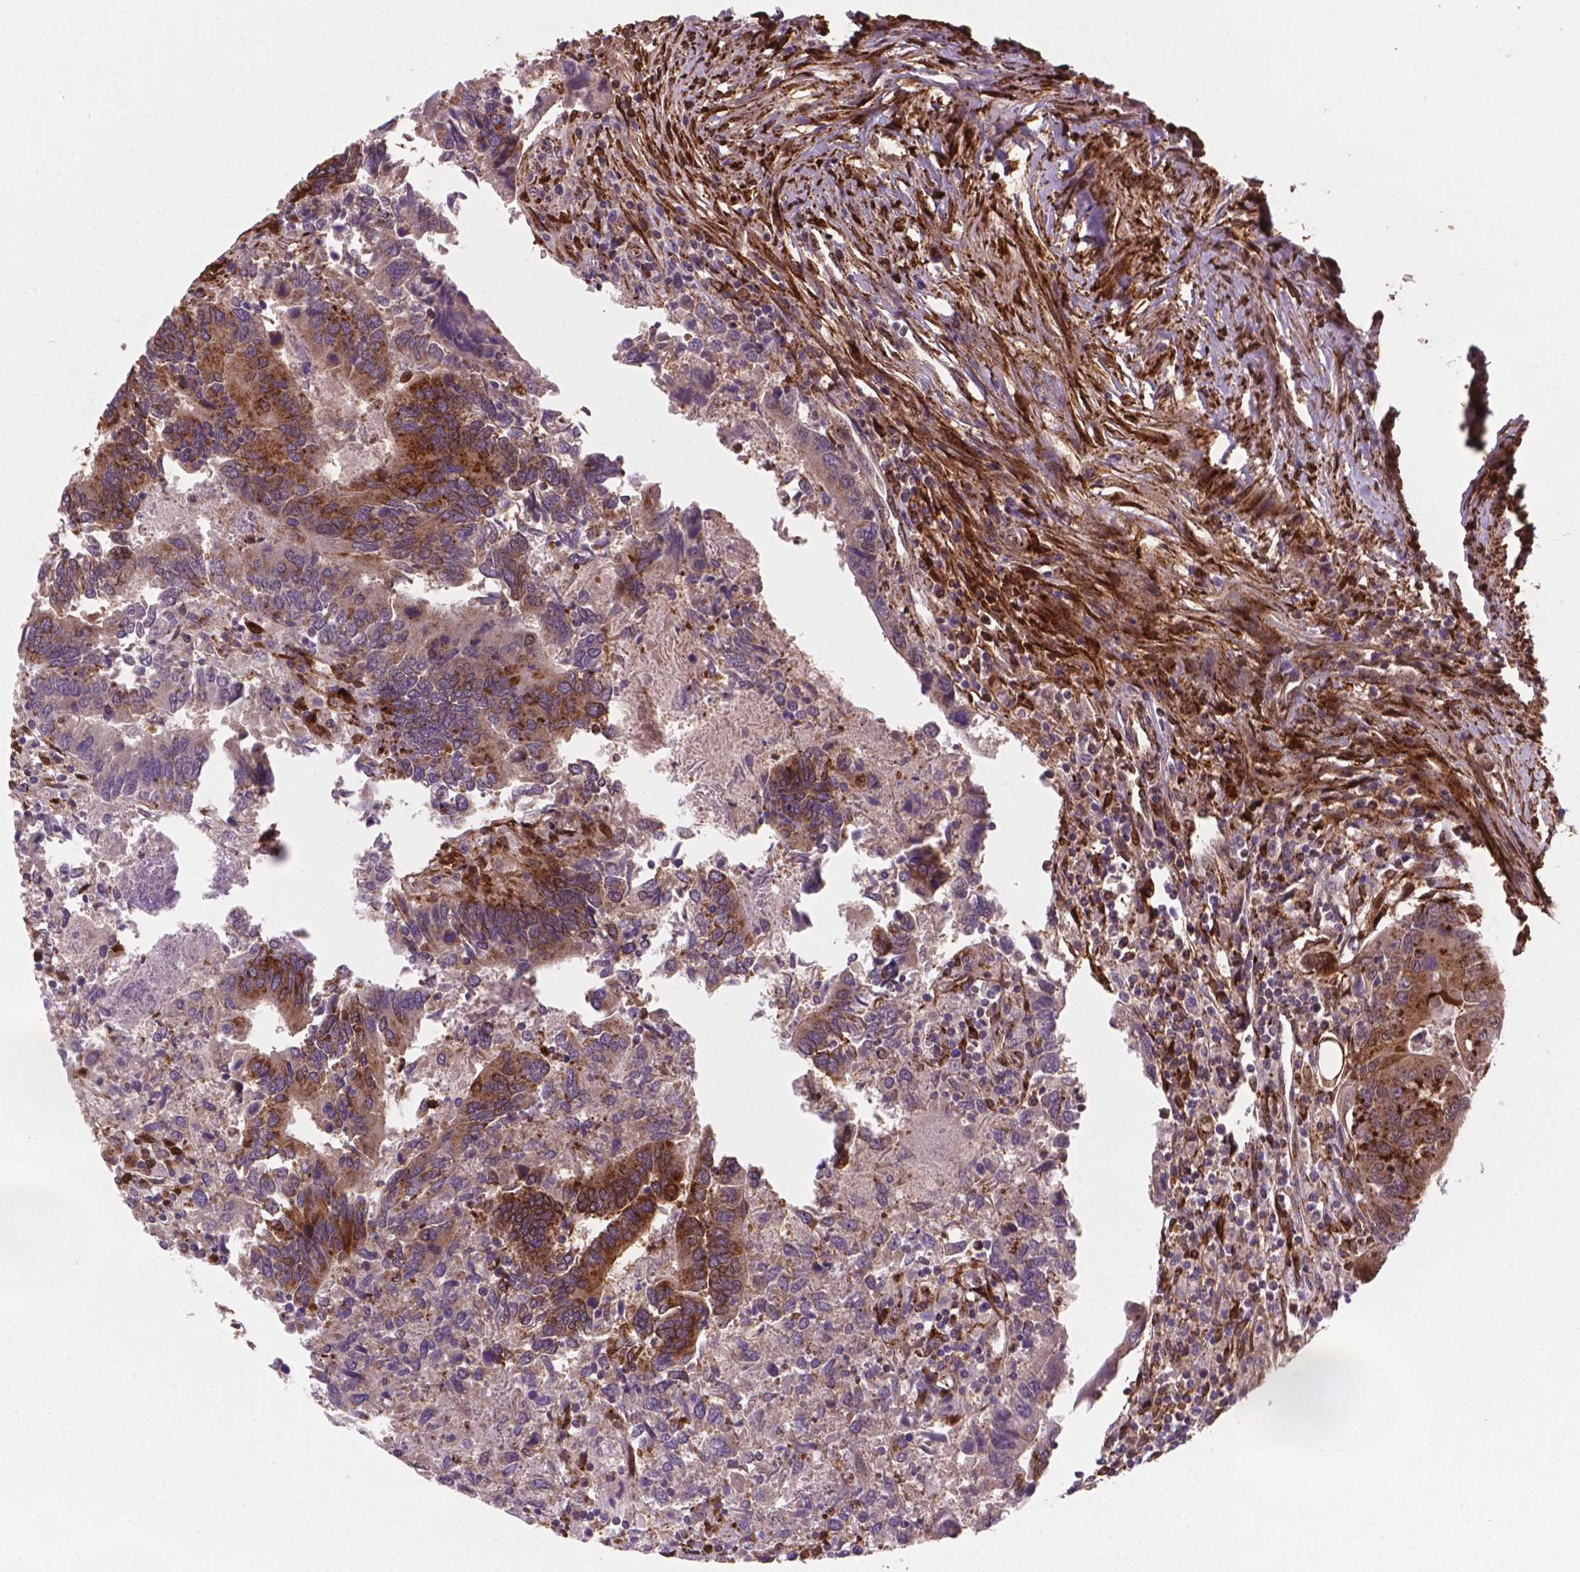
{"staining": {"intensity": "moderate", "quantity": ">75%", "location": "cytoplasmic/membranous,nuclear"}, "tissue": "colorectal cancer", "cell_type": "Tumor cells", "image_type": "cancer", "snomed": [{"axis": "morphology", "description": "Adenocarcinoma, NOS"}, {"axis": "topography", "description": "Colon"}], "caption": "Human colorectal cancer stained with a protein marker shows moderate staining in tumor cells.", "gene": "PLIN3", "patient": {"sex": "female", "age": 67}}